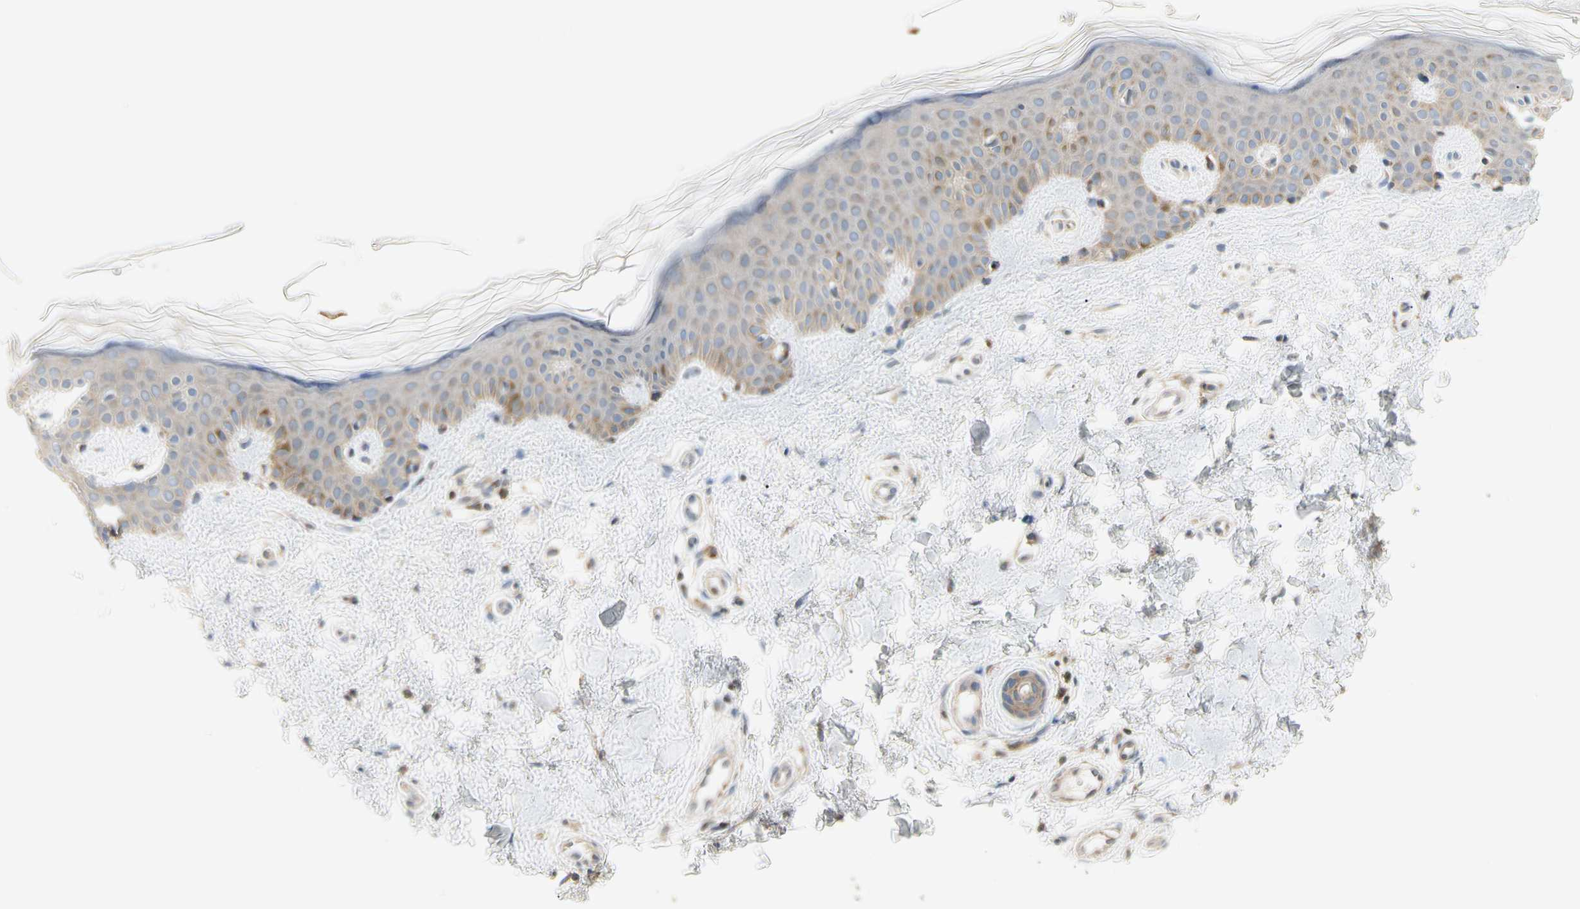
{"staining": {"intensity": "moderate", "quantity": ">75%", "location": "cytoplasmic/membranous"}, "tissue": "skin", "cell_type": "Fibroblasts", "image_type": "normal", "snomed": [{"axis": "morphology", "description": "Normal tissue, NOS"}, {"axis": "topography", "description": "Skin"}], "caption": "Immunohistochemistry micrograph of unremarkable skin: human skin stained using IHC displays medium levels of moderate protein expression localized specifically in the cytoplasmic/membranous of fibroblasts, appearing as a cytoplasmic/membranous brown color.", "gene": "TBC1D10A", "patient": {"sex": "male", "age": 67}}